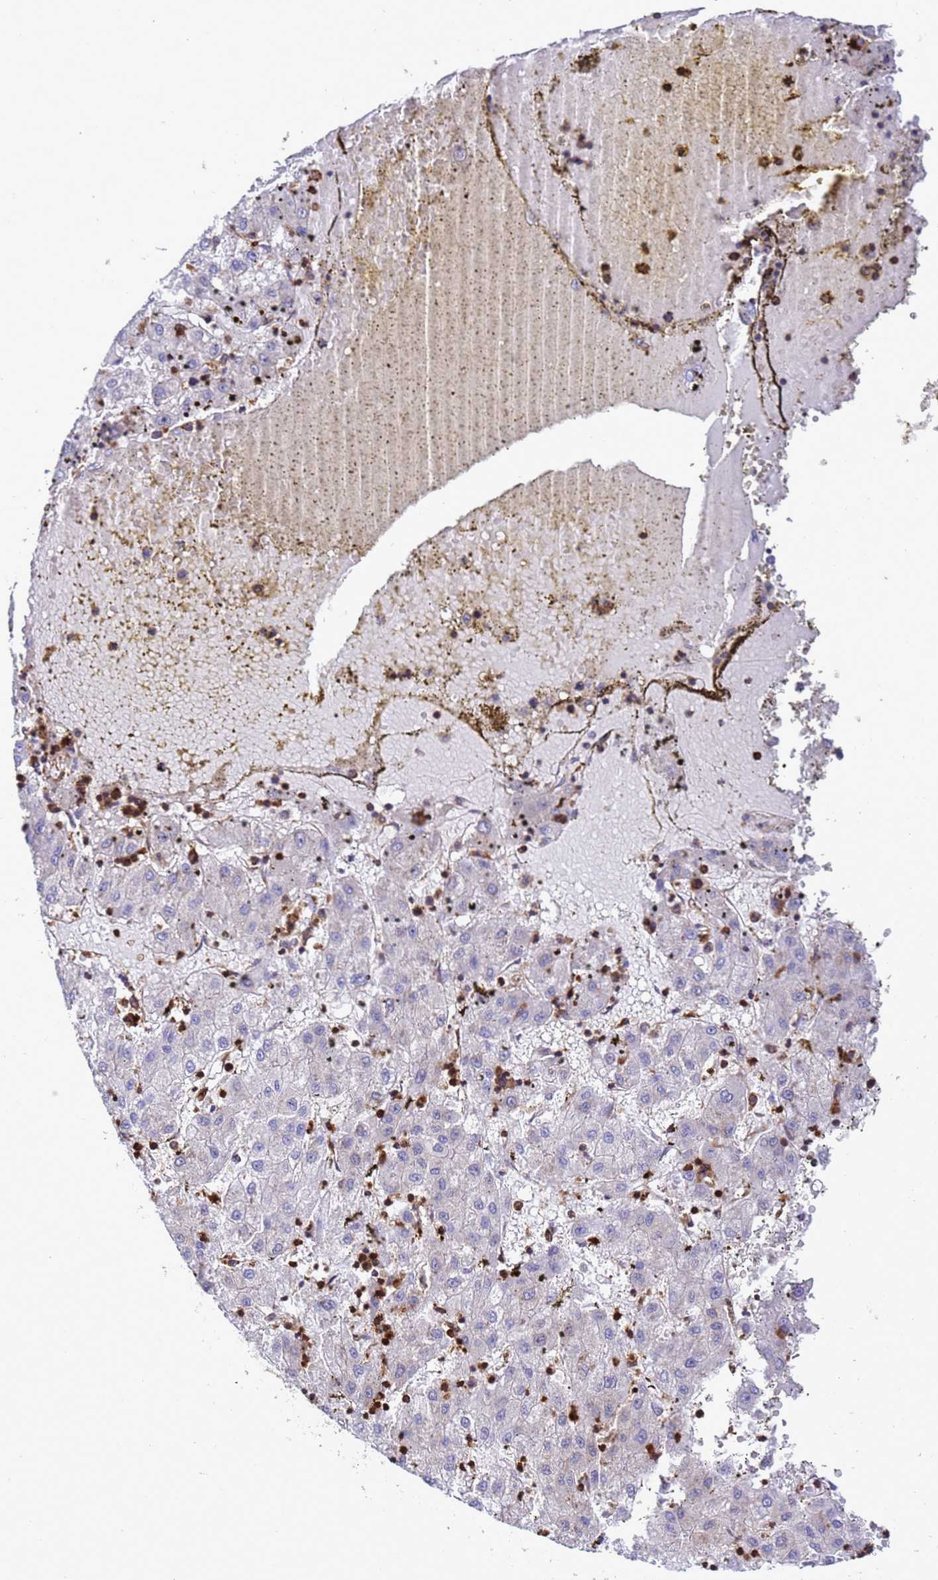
{"staining": {"intensity": "negative", "quantity": "none", "location": "none"}, "tissue": "liver cancer", "cell_type": "Tumor cells", "image_type": "cancer", "snomed": [{"axis": "morphology", "description": "Carcinoma, Hepatocellular, NOS"}, {"axis": "topography", "description": "Liver"}], "caption": "A high-resolution photomicrograph shows immunohistochemistry staining of liver cancer, which exhibits no significant expression in tumor cells.", "gene": "EZR", "patient": {"sex": "male", "age": 72}}